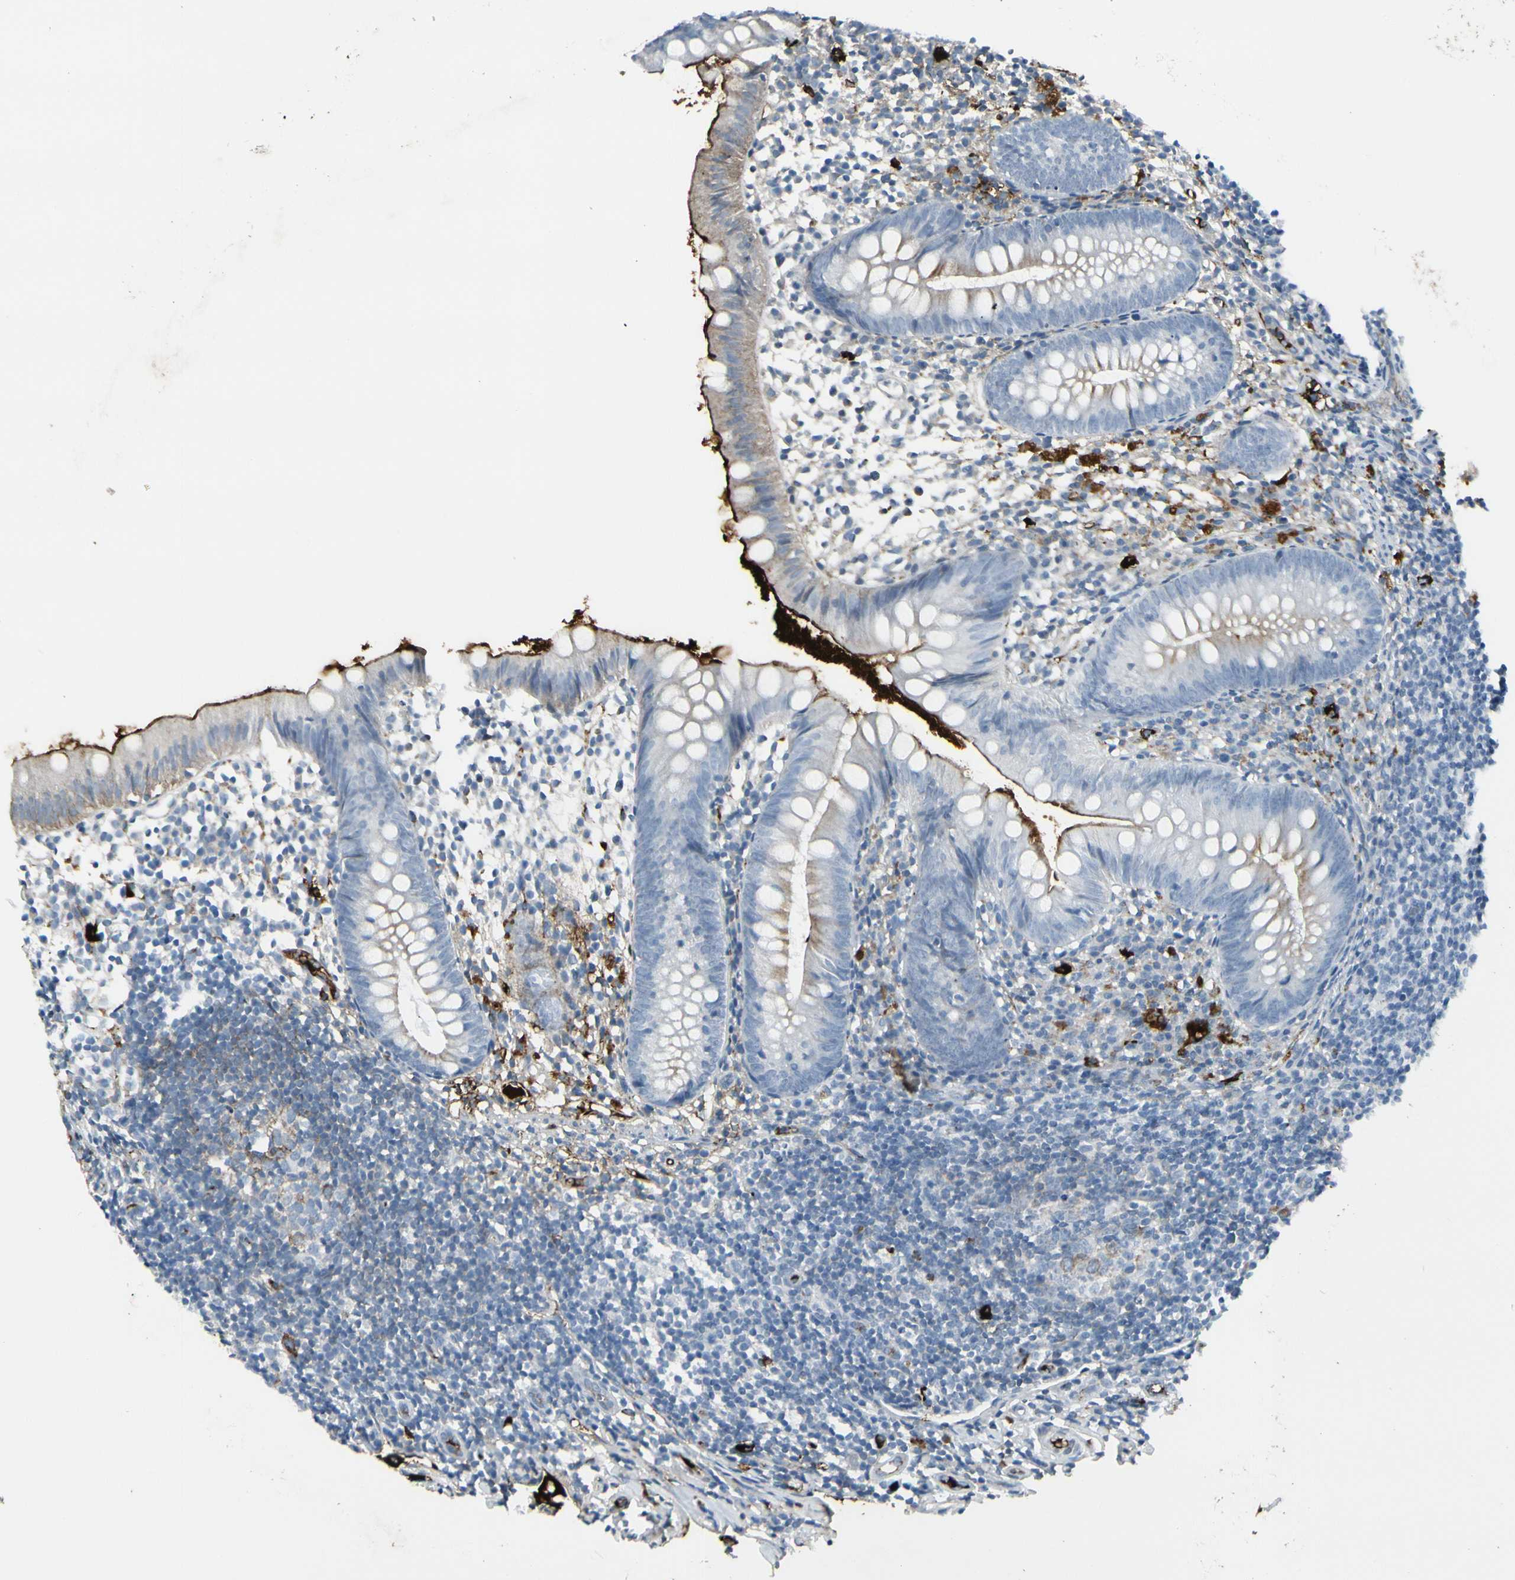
{"staining": {"intensity": "strong", "quantity": "25%-75%", "location": "cytoplasmic/membranous"}, "tissue": "appendix", "cell_type": "Glandular cells", "image_type": "normal", "snomed": [{"axis": "morphology", "description": "Normal tissue, NOS"}, {"axis": "topography", "description": "Appendix"}], "caption": "Appendix stained for a protein reveals strong cytoplasmic/membranous positivity in glandular cells.", "gene": "IGHM", "patient": {"sex": "female", "age": 20}}